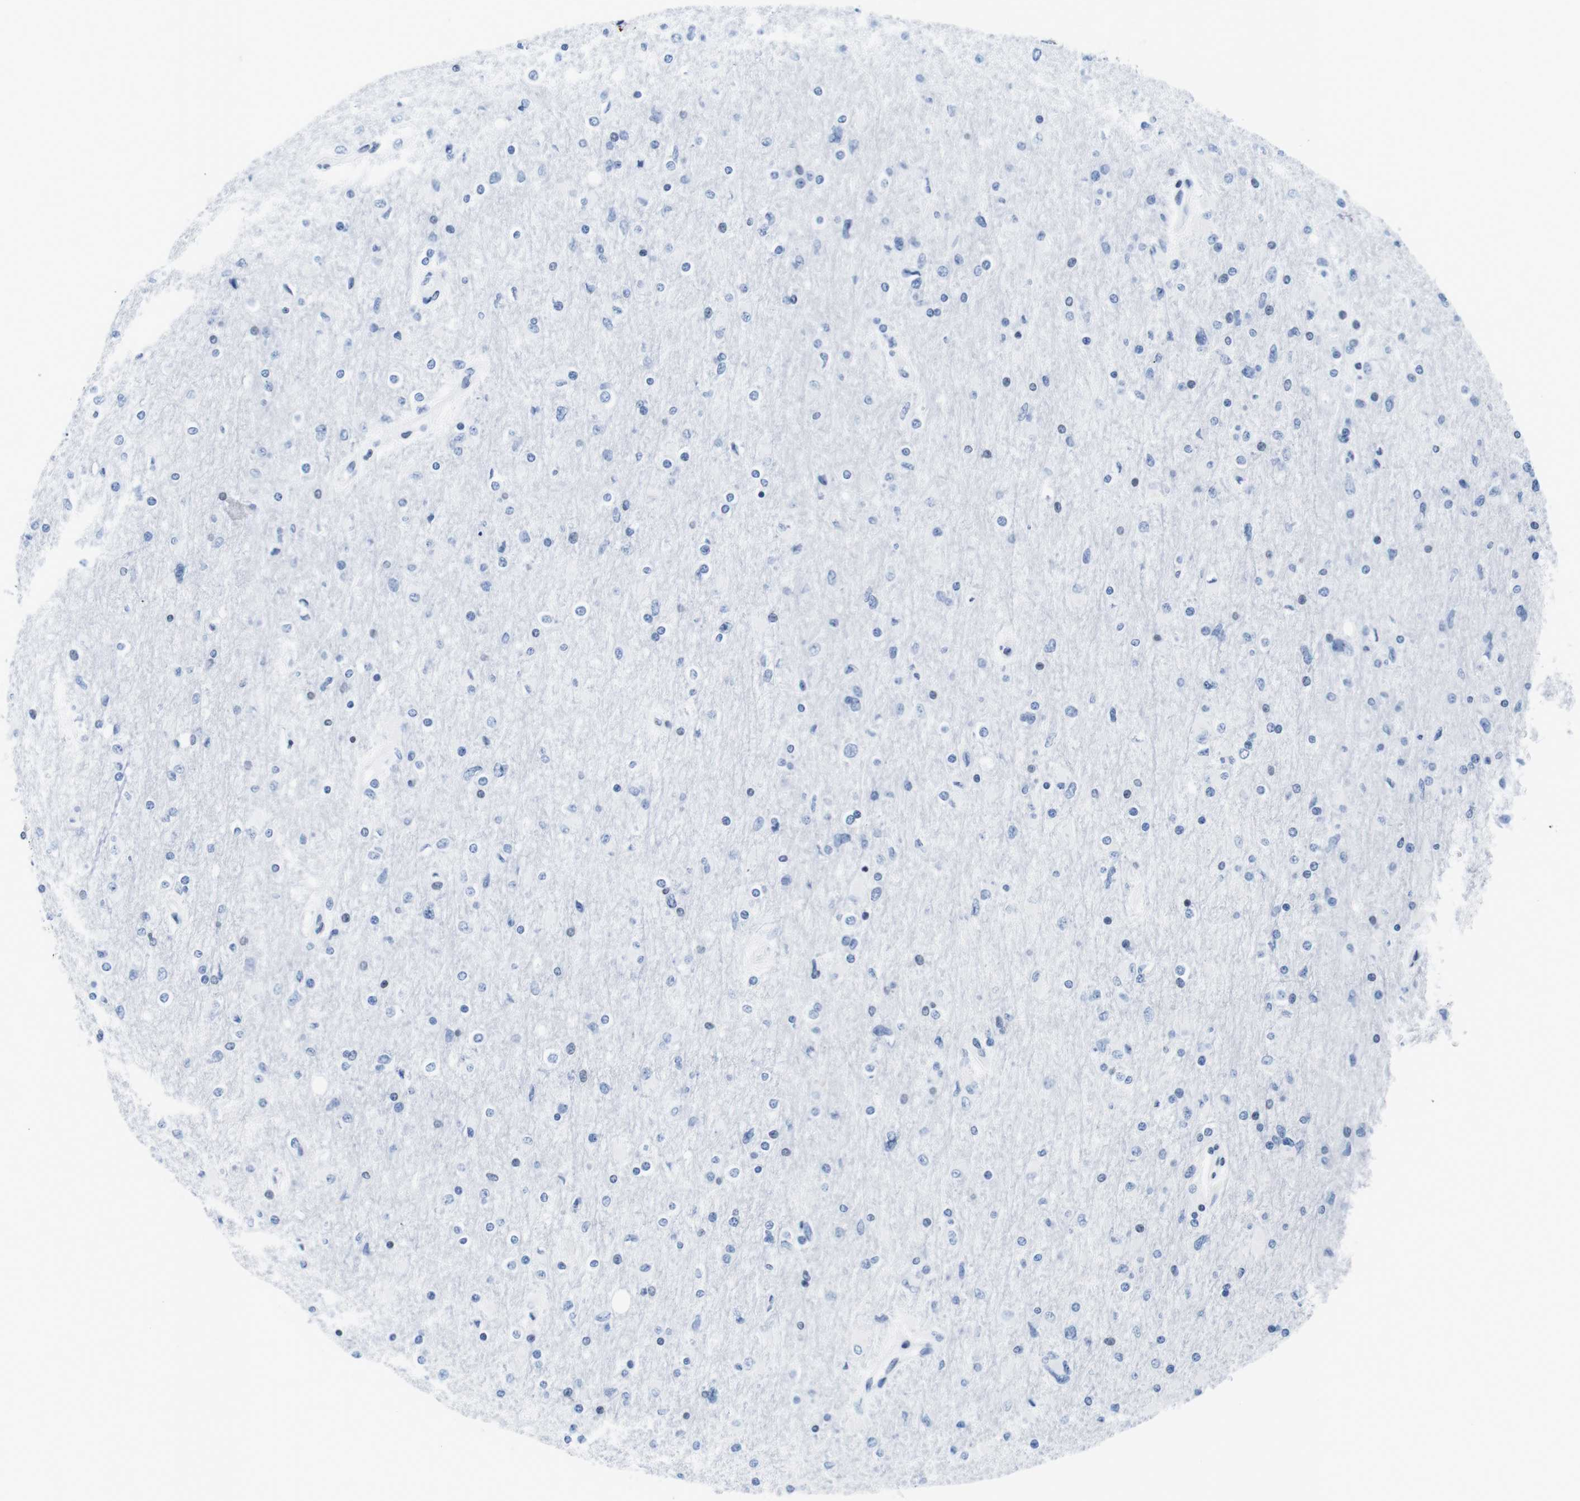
{"staining": {"intensity": "negative", "quantity": "none", "location": "none"}, "tissue": "glioma", "cell_type": "Tumor cells", "image_type": "cancer", "snomed": [{"axis": "morphology", "description": "Glioma, malignant, High grade"}, {"axis": "topography", "description": "Cerebral cortex"}], "caption": "There is no significant staining in tumor cells of glioma. (Stains: DAB immunohistochemistry with hematoxylin counter stain, Microscopy: brightfield microscopy at high magnification).", "gene": "IFI16", "patient": {"sex": "female", "age": 36}}